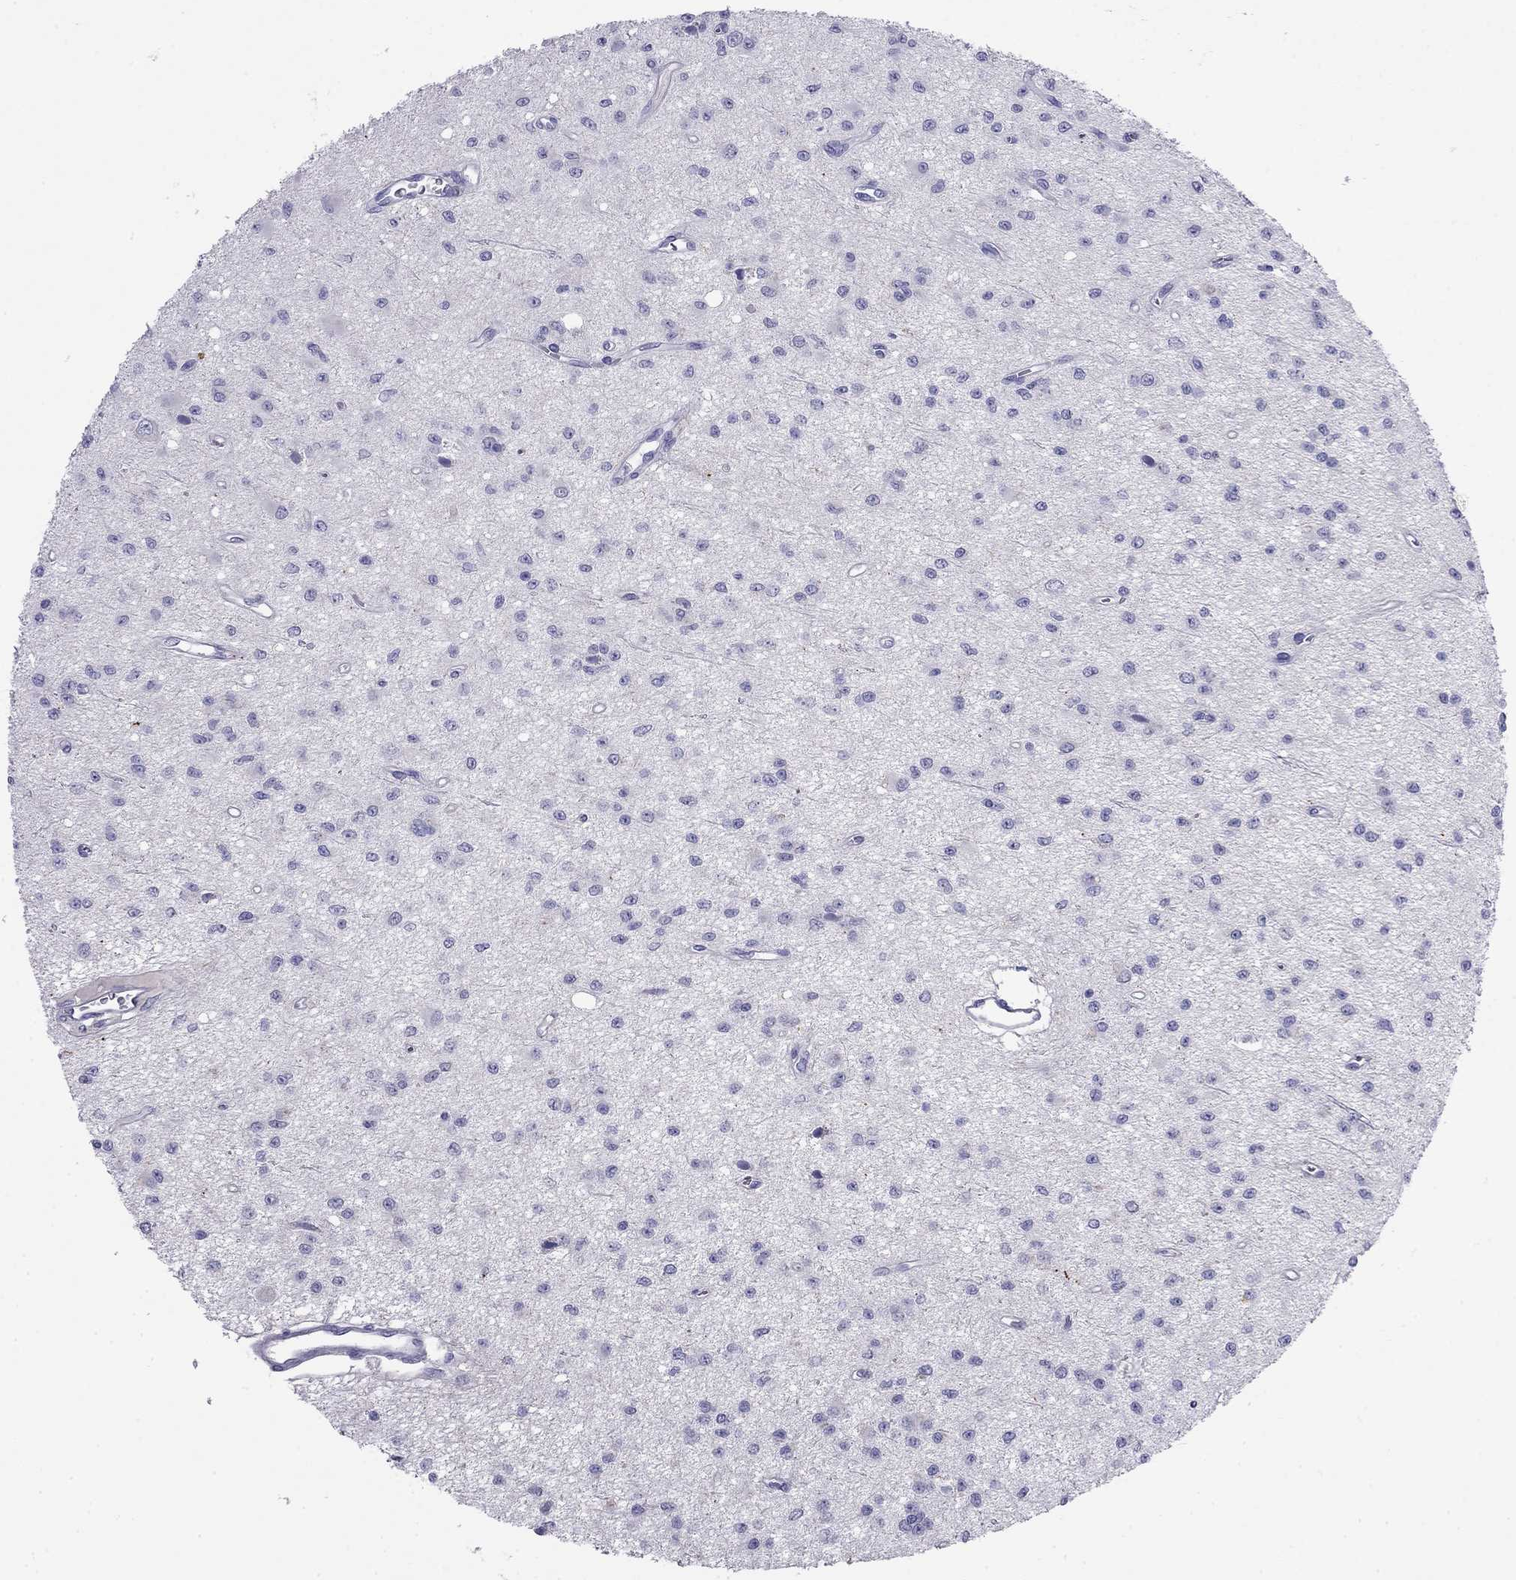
{"staining": {"intensity": "negative", "quantity": "none", "location": "none"}, "tissue": "glioma", "cell_type": "Tumor cells", "image_type": "cancer", "snomed": [{"axis": "morphology", "description": "Glioma, malignant, Low grade"}, {"axis": "topography", "description": "Brain"}], "caption": "Tumor cells show no significant protein staining in glioma.", "gene": "ODF4", "patient": {"sex": "female", "age": 45}}